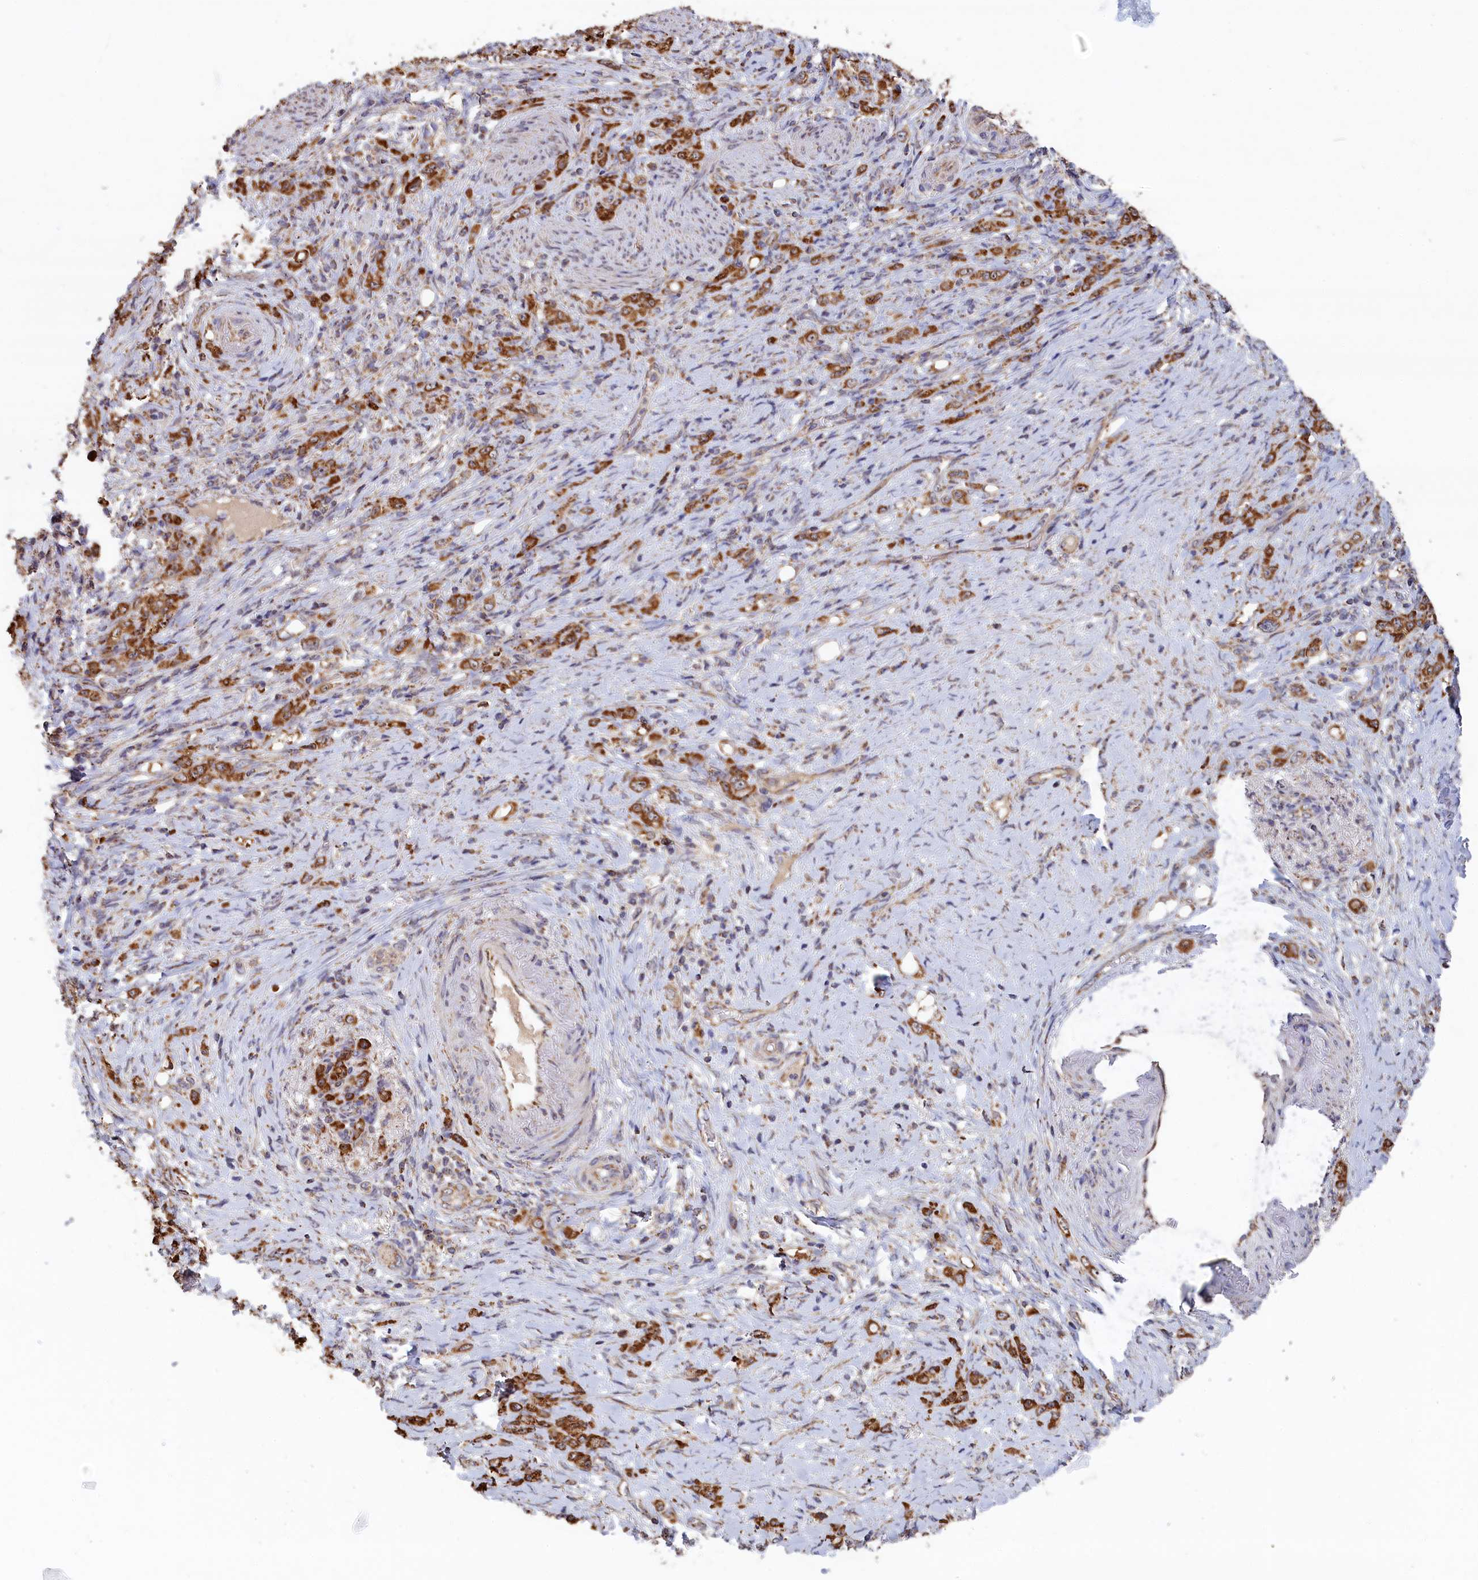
{"staining": {"intensity": "strong", "quantity": ">75%", "location": "cytoplasmic/membranous"}, "tissue": "stomach cancer", "cell_type": "Tumor cells", "image_type": "cancer", "snomed": [{"axis": "morphology", "description": "Adenocarcinoma, NOS"}, {"axis": "topography", "description": "Stomach"}], "caption": "This photomicrograph exhibits immunohistochemistry (IHC) staining of human stomach cancer (adenocarcinoma), with high strong cytoplasmic/membranous staining in about >75% of tumor cells.", "gene": "ZNF816", "patient": {"sex": "female", "age": 79}}